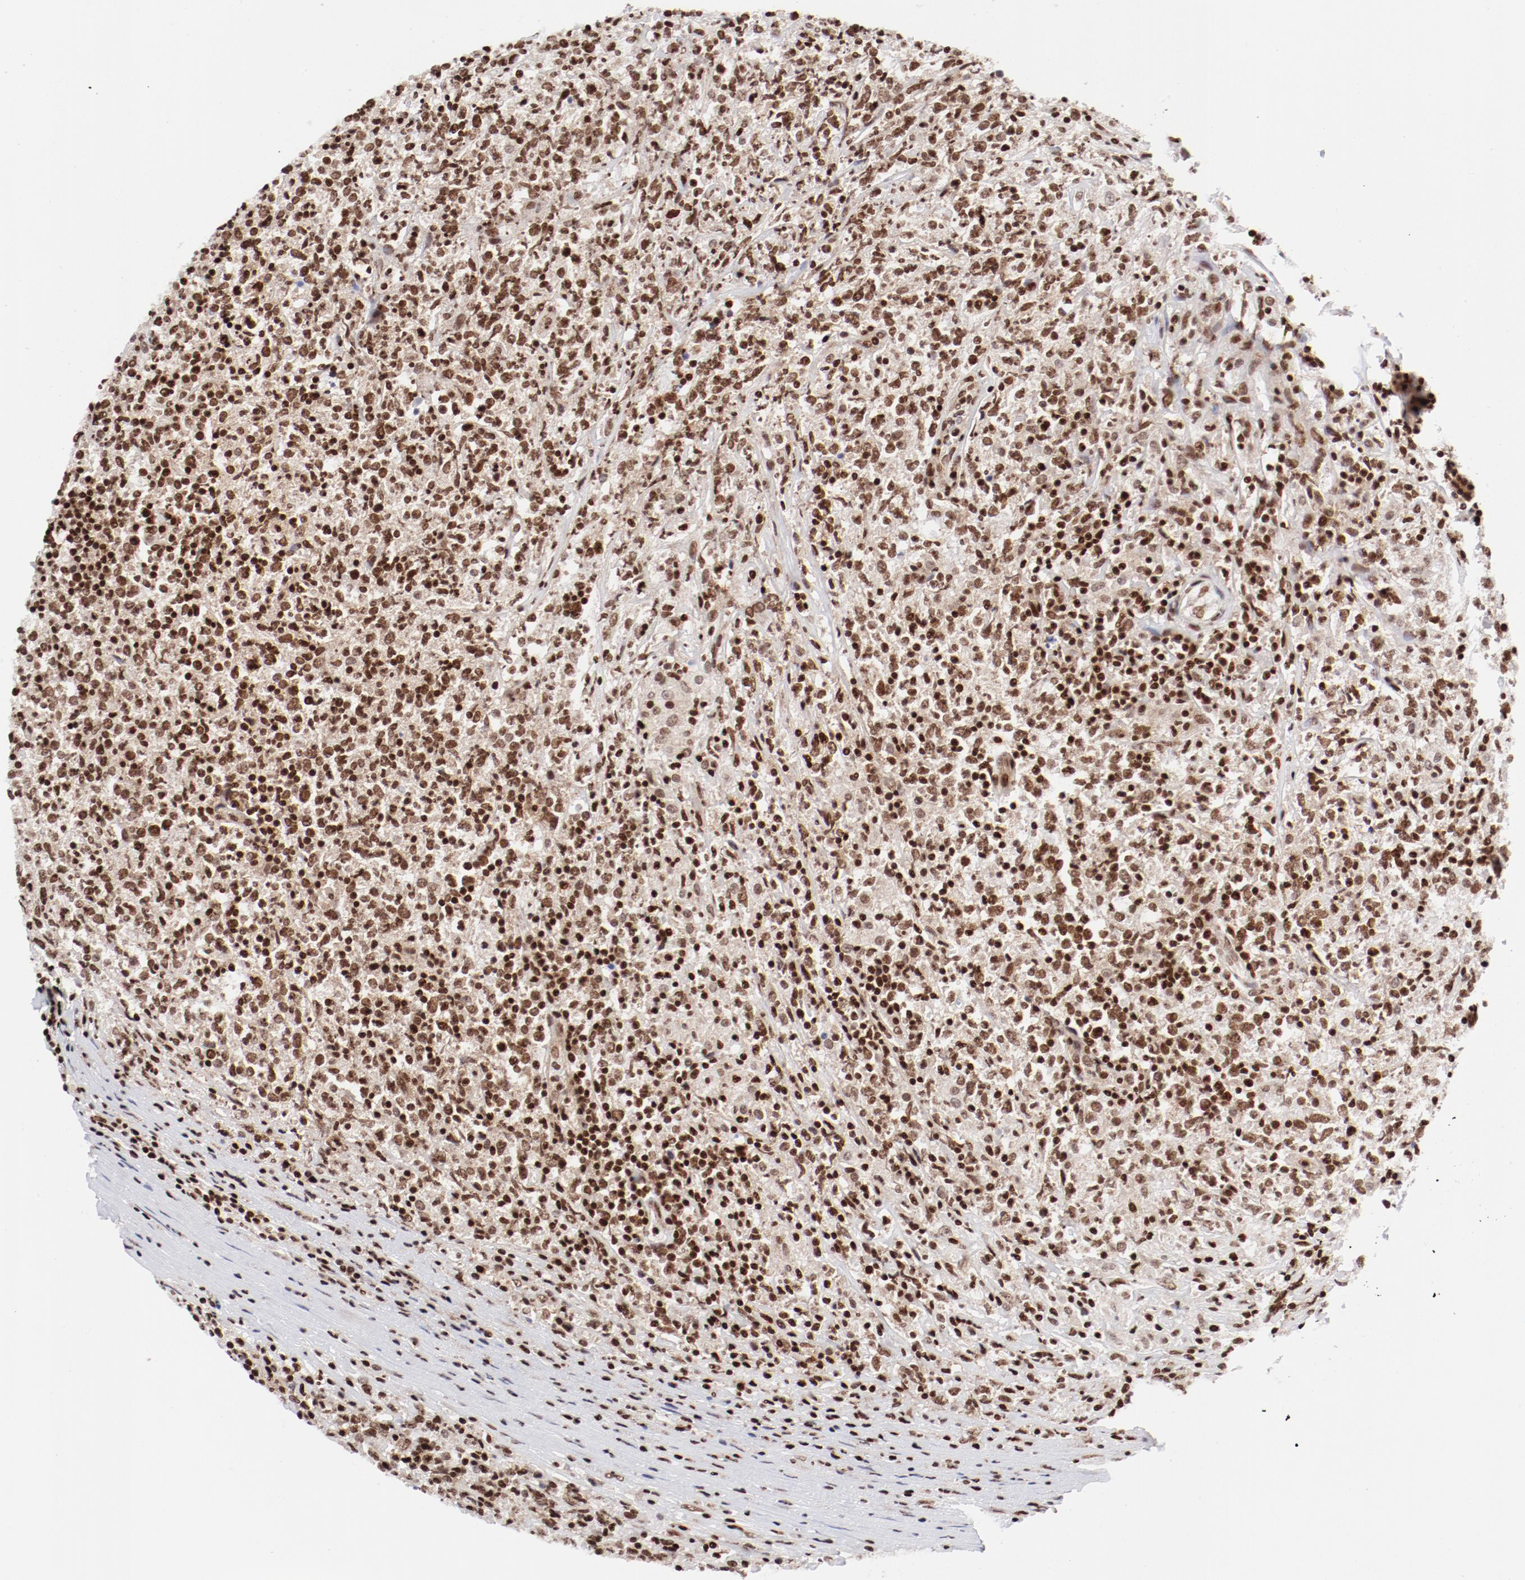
{"staining": {"intensity": "strong", "quantity": ">75%", "location": "nuclear"}, "tissue": "lymphoma", "cell_type": "Tumor cells", "image_type": "cancer", "snomed": [{"axis": "morphology", "description": "Malignant lymphoma, non-Hodgkin's type, High grade"}, {"axis": "topography", "description": "Lymph node"}], "caption": "Protein staining displays strong nuclear positivity in about >75% of tumor cells in high-grade malignant lymphoma, non-Hodgkin's type.", "gene": "NFYB", "patient": {"sex": "female", "age": 84}}